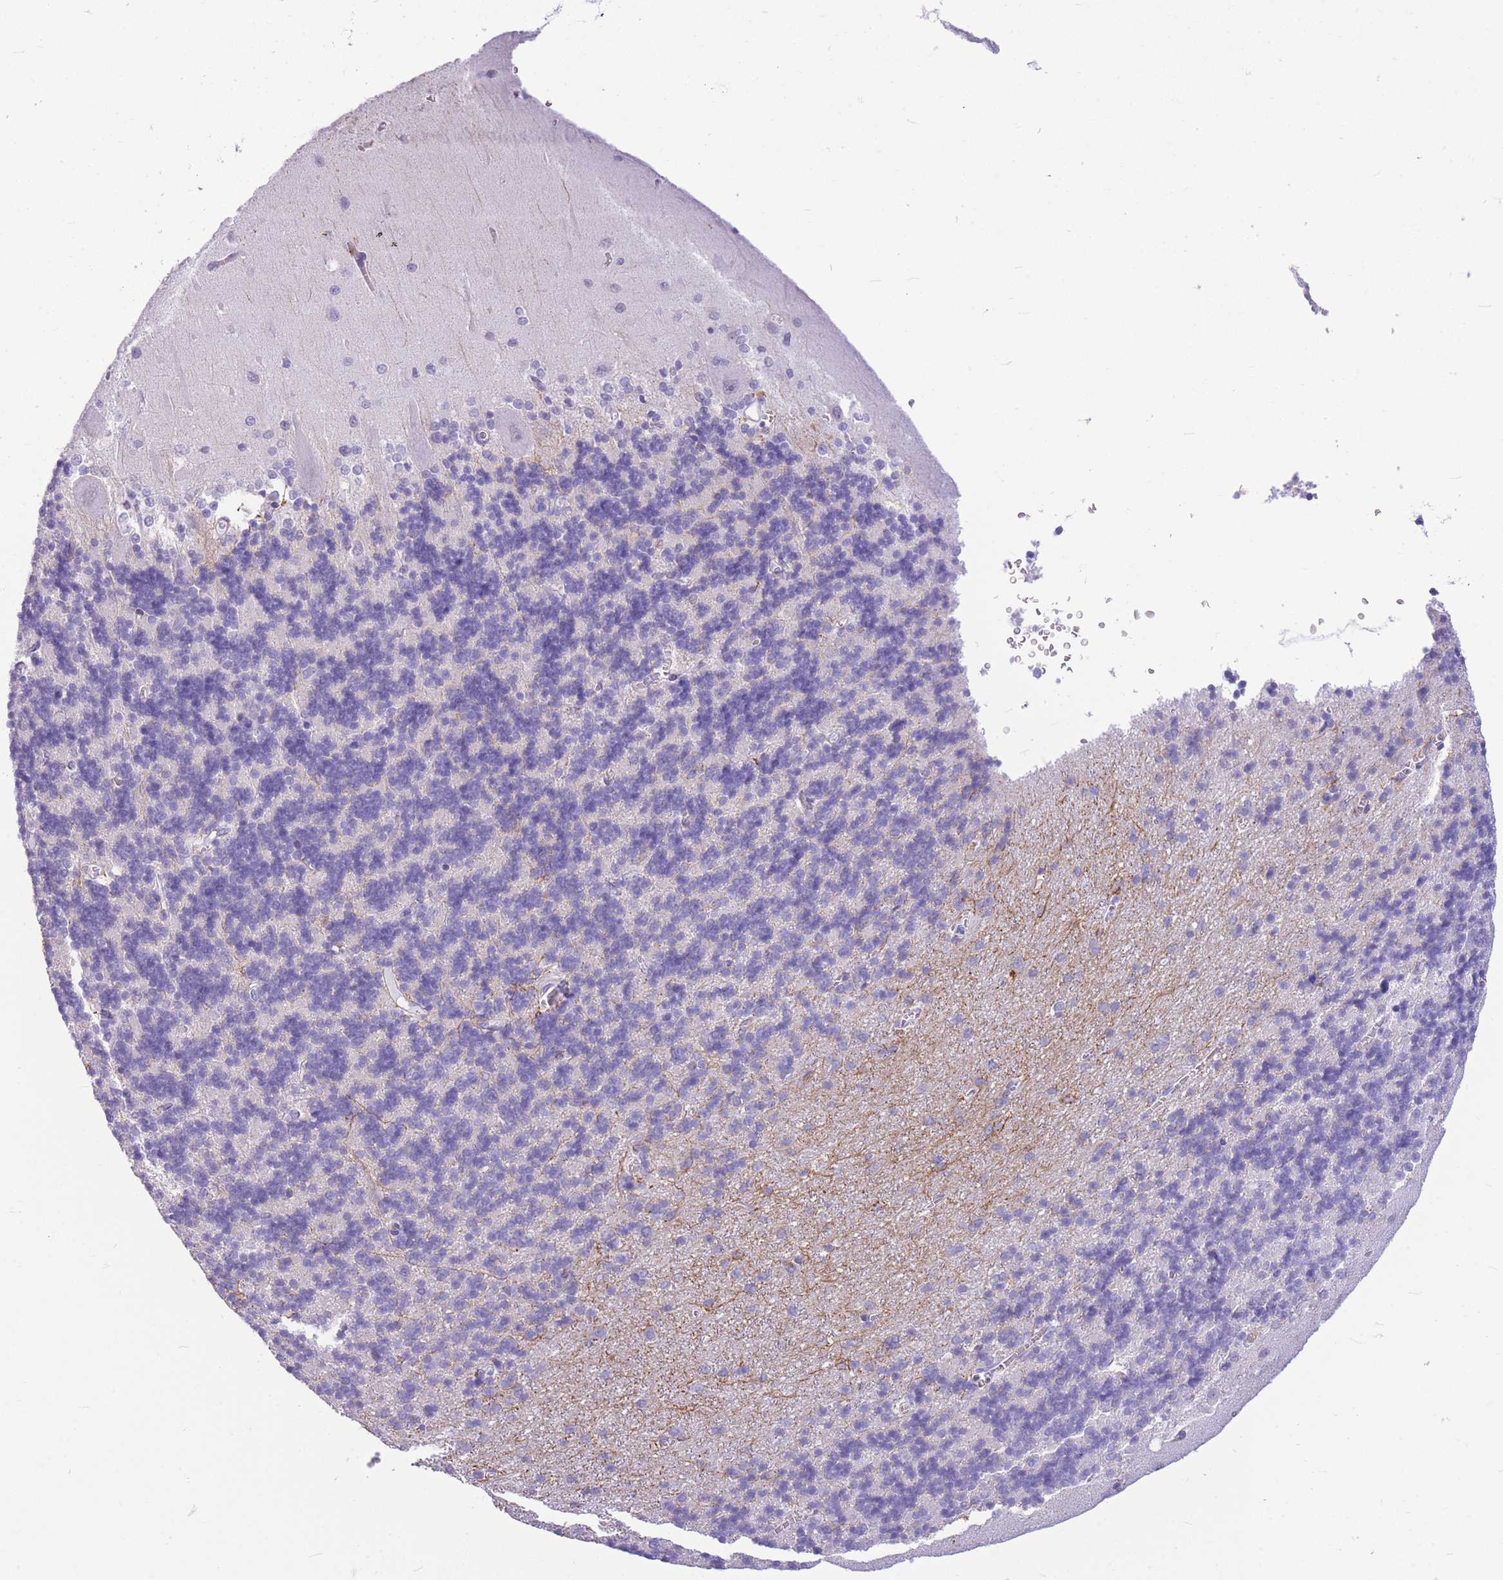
{"staining": {"intensity": "negative", "quantity": "none", "location": "none"}, "tissue": "cerebellum", "cell_type": "Cells in granular layer", "image_type": "normal", "snomed": [{"axis": "morphology", "description": "Normal tissue, NOS"}, {"axis": "topography", "description": "Cerebellum"}], "caption": "Histopathology image shows no protein staining in cells in granular layer of normal cerebellum. The staining is performed using DAB brown chromogen with nuclei counter-stained in using hematoxylin.", "gene": "ZNF311", "patient": {"sex": "male", "age": 37}}